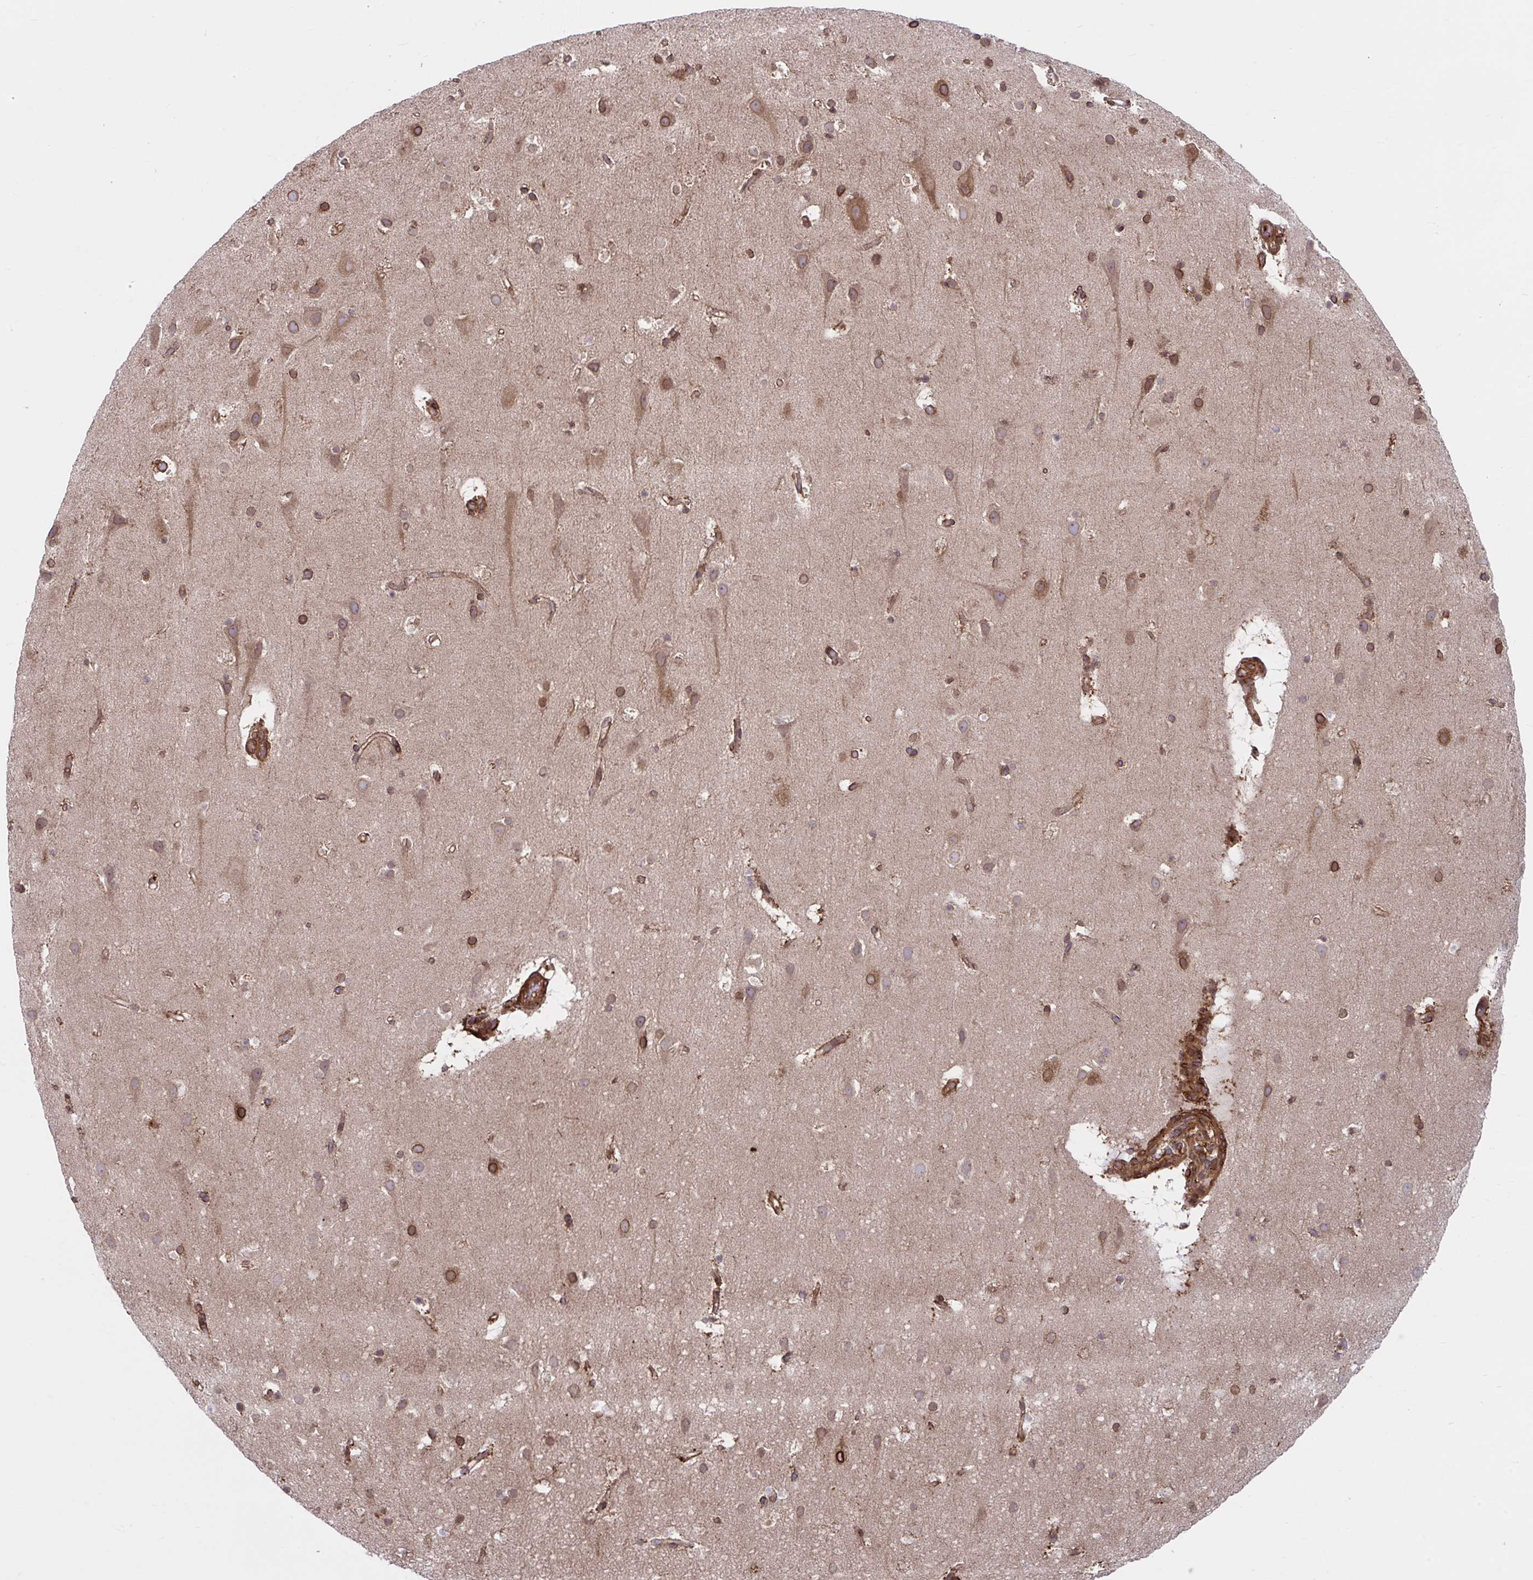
{"staining": {"intensity": "strong", "quantity": ">75%", "location": "cytoplasmic/membranous"}, "tissue": "cerebral cortex", "cell_type": "Endothelial cells", "image_type": "normal", "snomed": [{"axis": "morphology", "description": "Normal tissue, NOS"}, {"axis": "topography", "description": "Cerebral cortex"}], "caption": "This histopathology image exhibits normal cerebral cortex stained with immunohistochemistry to label a protein in brown. The cytoplasmic/membranous of endothelial cells show strong positivity for the protein. Nuclei are counter-stained blue.", "gene": "STIM2", "patient": {"sex": "female", "age": 42}}